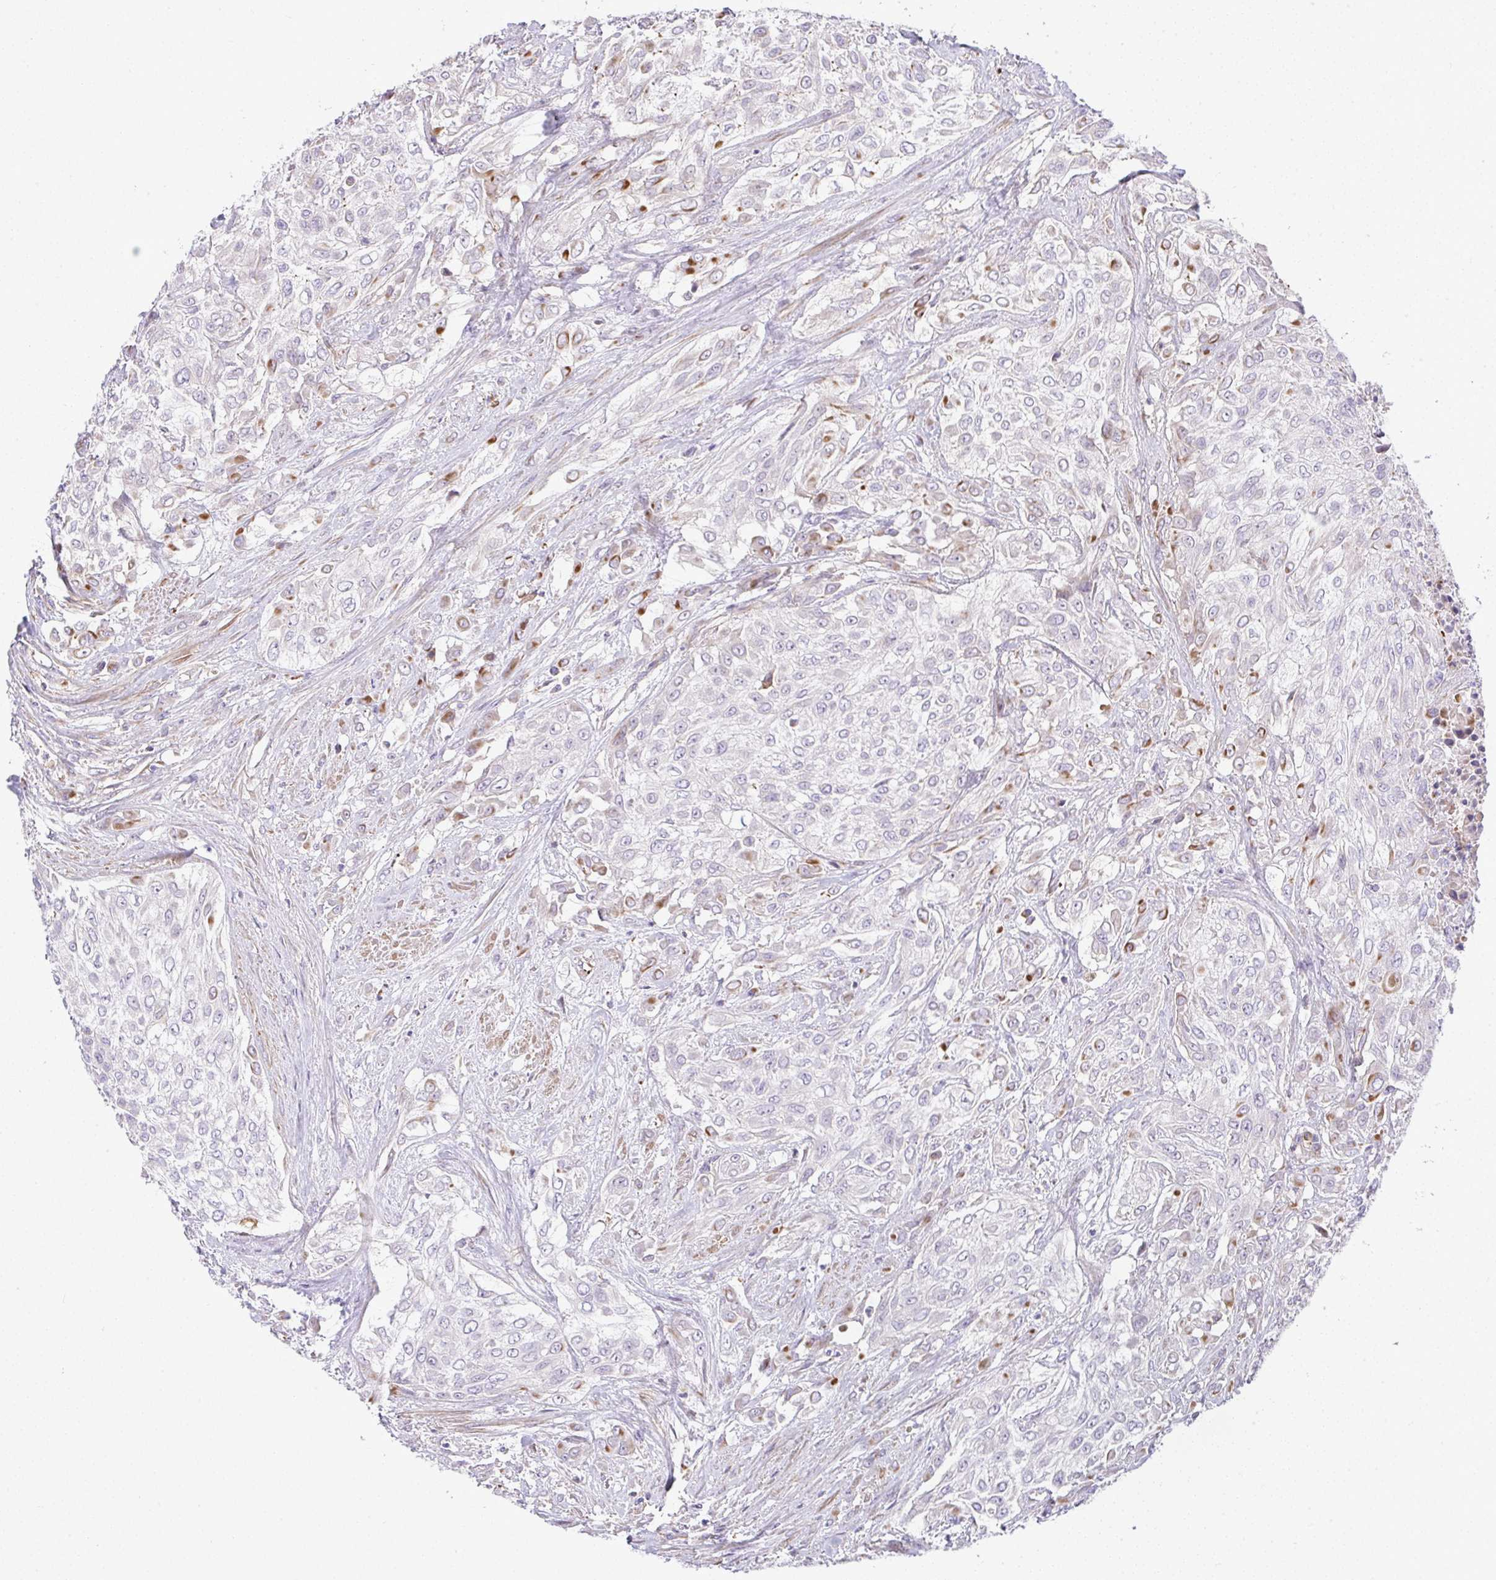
{"staining": {"intensity": "negative", "quantity": "none", "location": "none"}, "tissue": "urothelial cancer", "cell_type": "Tumor cells", "image_type": "cancer", "snomed": [{"axis": "morphology", "description": "Urothelial carcinoma, High grade"}, {"axis": "topography", "description": "Urinary bladder"}], "caption": "This histopathology image is of urothelial carcinoma (high-grade) stained with immunohistochemistry to label a protein in brown with the nuclei are counter-stained blue. There is no positivity in tumor cells.", "gene": "GRID2", "patient": {"sex": "male", "age": 57}}